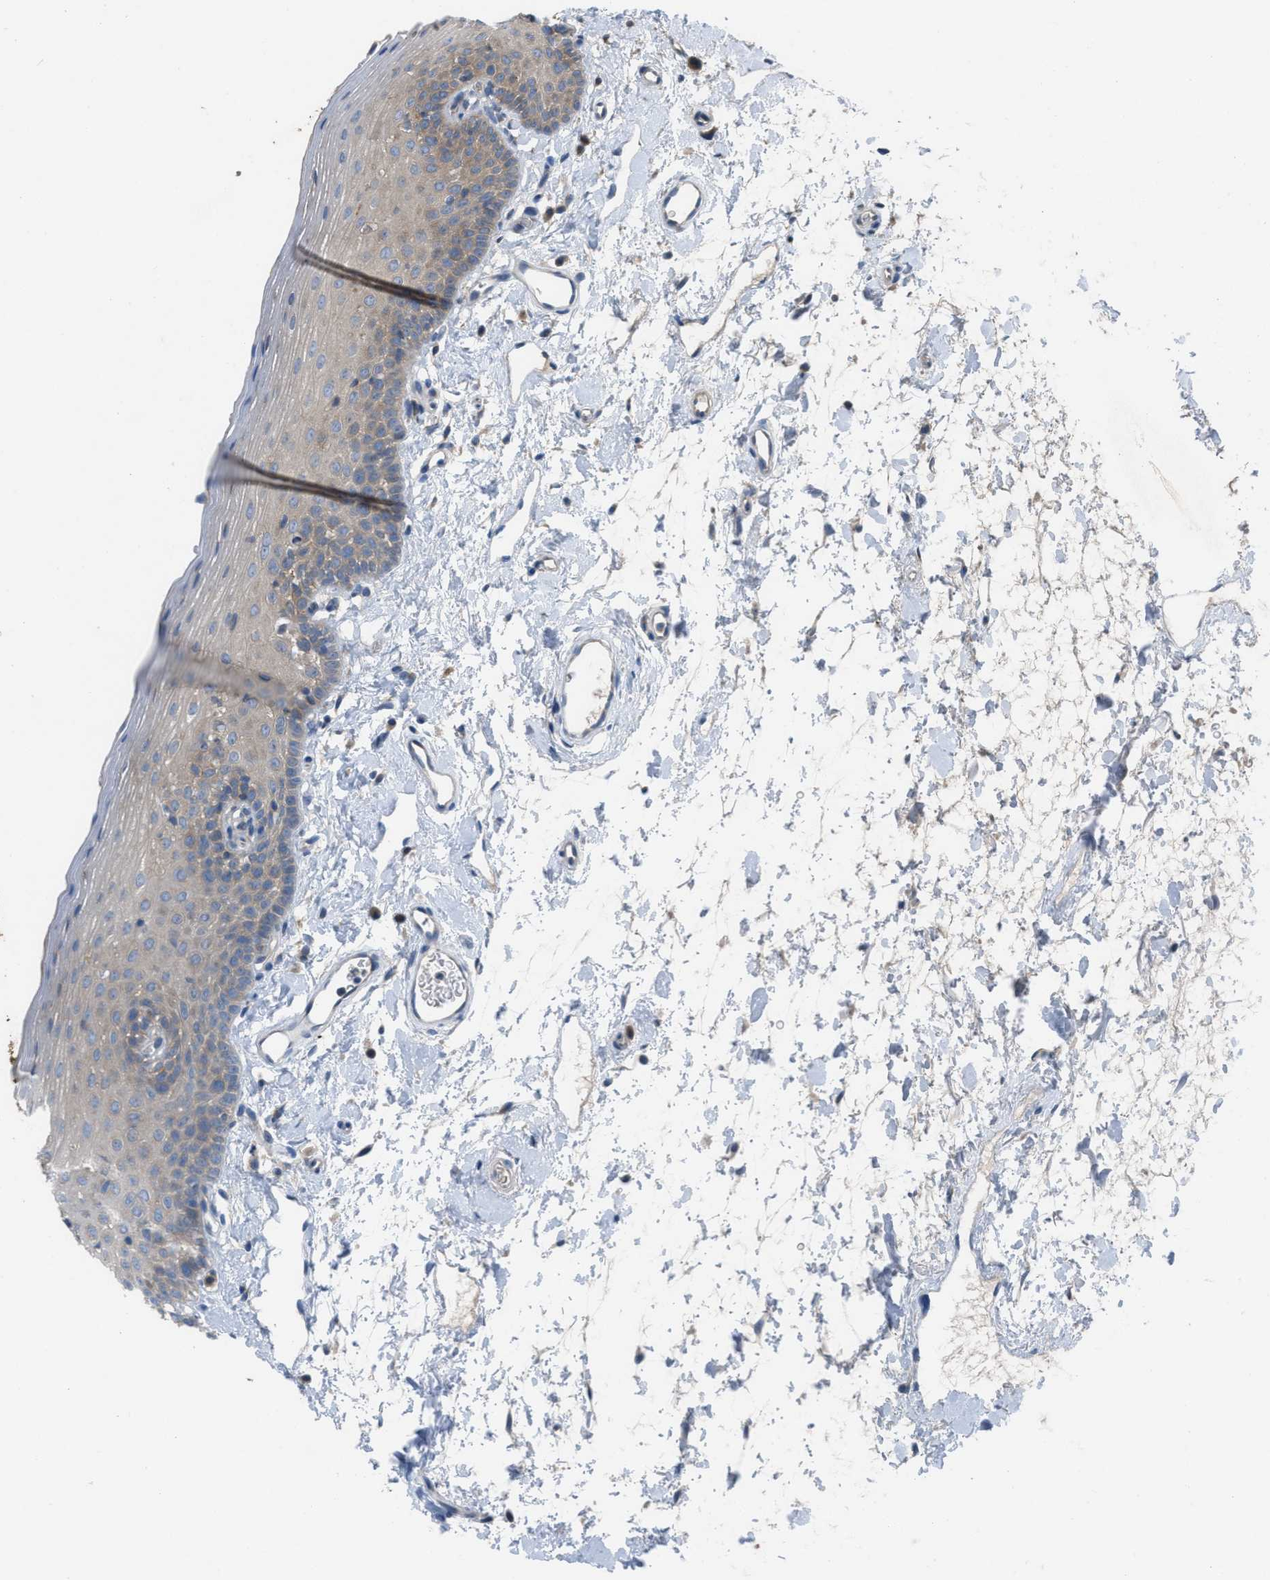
{"staining": {"intensity": "weak", "quantity": "<25%", "location": "cytoplasmic/membranous"}, "tissue": "oral mucosa", "cell_type": "Squamous epithelial cells", "image_type": "normal", "snomed": [{"axis": "morphology", "description": "Normal tissue, NOS"}, {"axis": "topography", "description": "Oral tissue"}], "caption": "High power microscopy photomicrograph of an immunohistochemistry micrograph of benign oral mucosa, revealing no significant positivity in squamous epithelial cells. (Stains: DAB (3,3'-diaminobenzidine) IHC with hematoxylin counter stain, Microscopy: brightfield microscopy at high magnification).", "gene": "UBA5", "patient": {"sex": "male", "age": 66}}